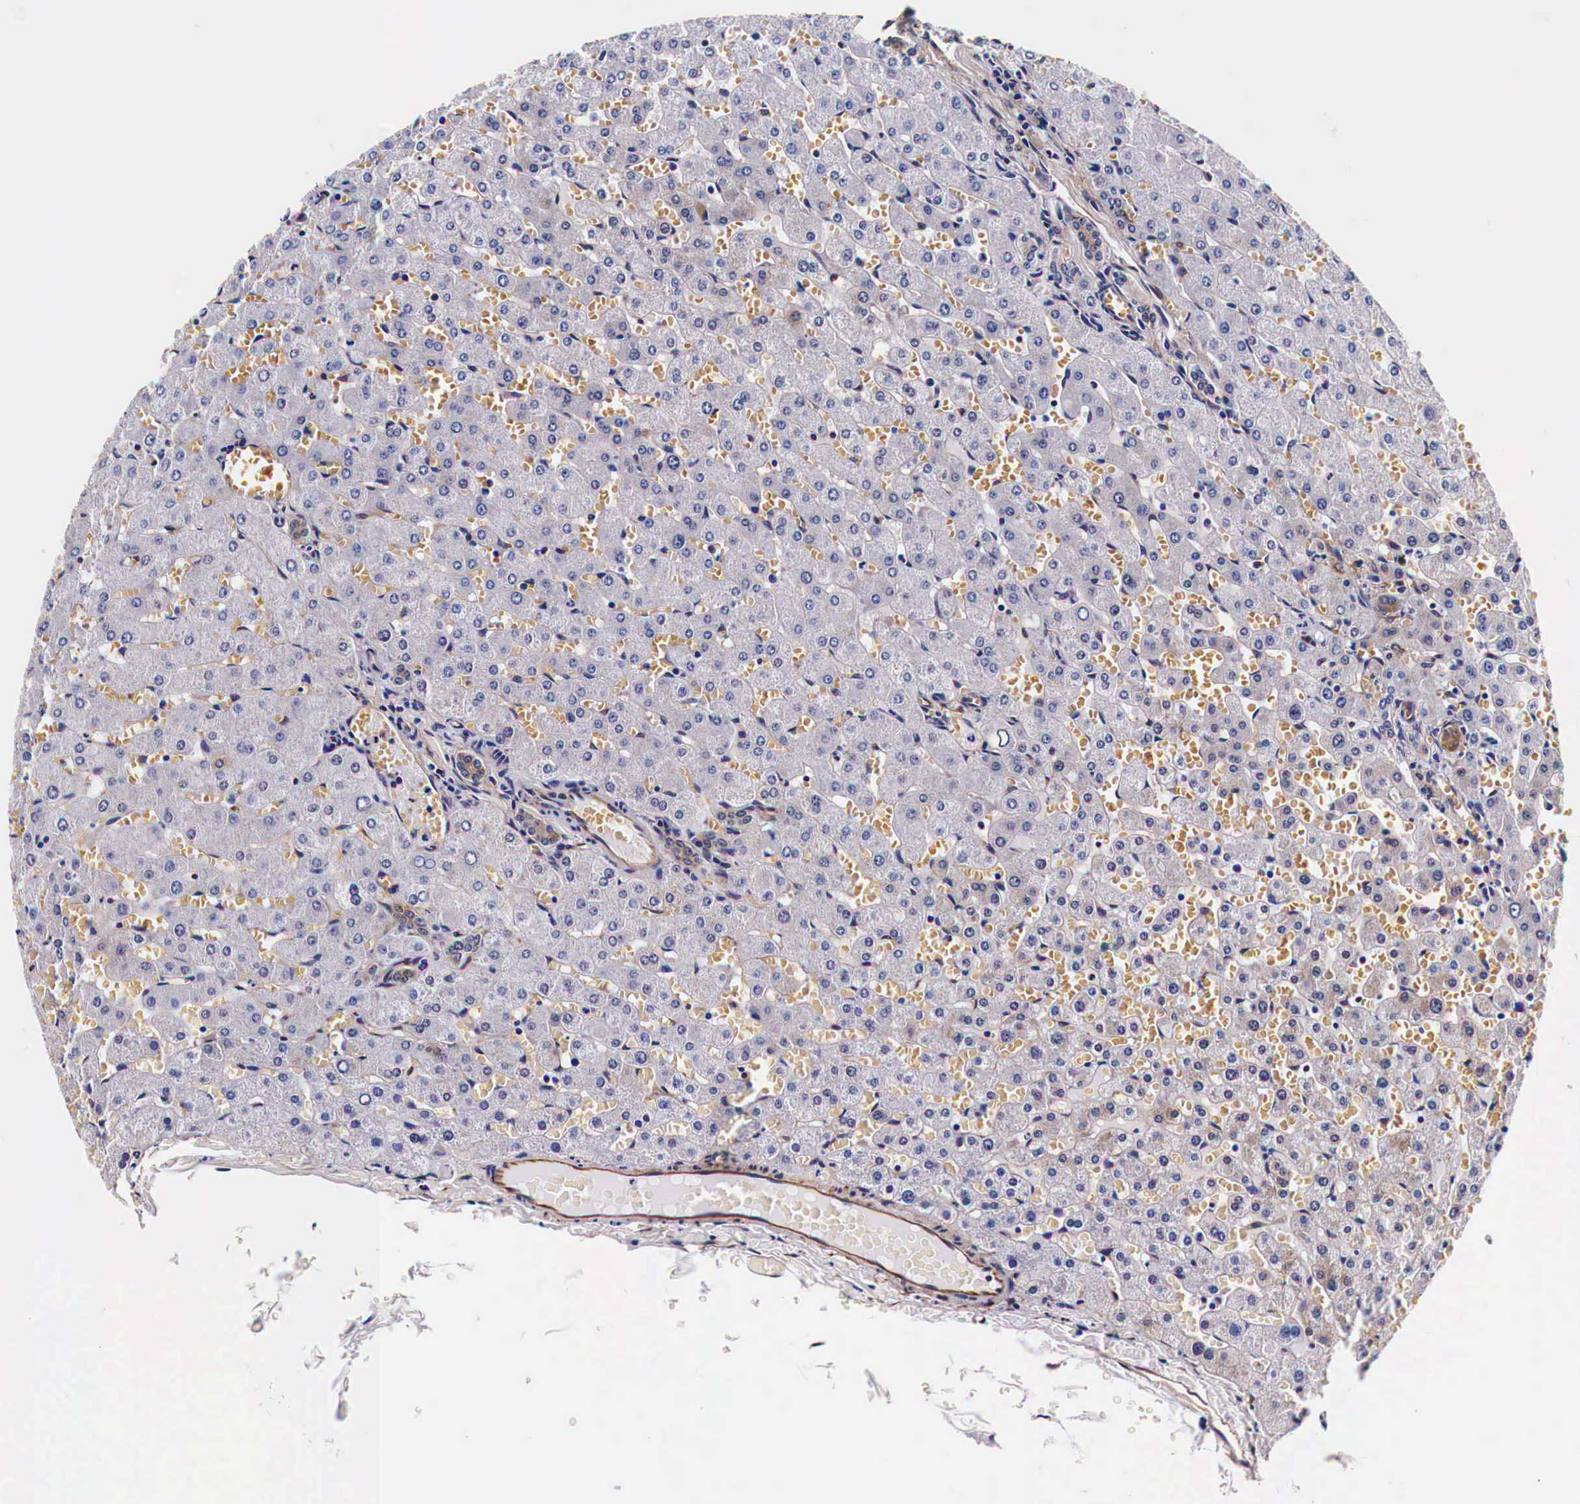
{"staining": {"intensity": "strong", "quantity": ">75%", "location": "cytoplasmic/membranous"}, "tissue": "liver", "cell_type": "Cholangiocytes", "image_type": "normal", "snomed": [{"axis": "morphology", "description": "Normal tissue, NOS"}, {"axis": "topography", "description": "Liver"}], "caption": "DAB immunohistochemical staining of normal liver reveals strong cytoplasmic/membranous protein positivity in approximately >75% of cholangiocytes.", "gene": "HSPB1", "patient": {"sex": "female", "age": 30}}